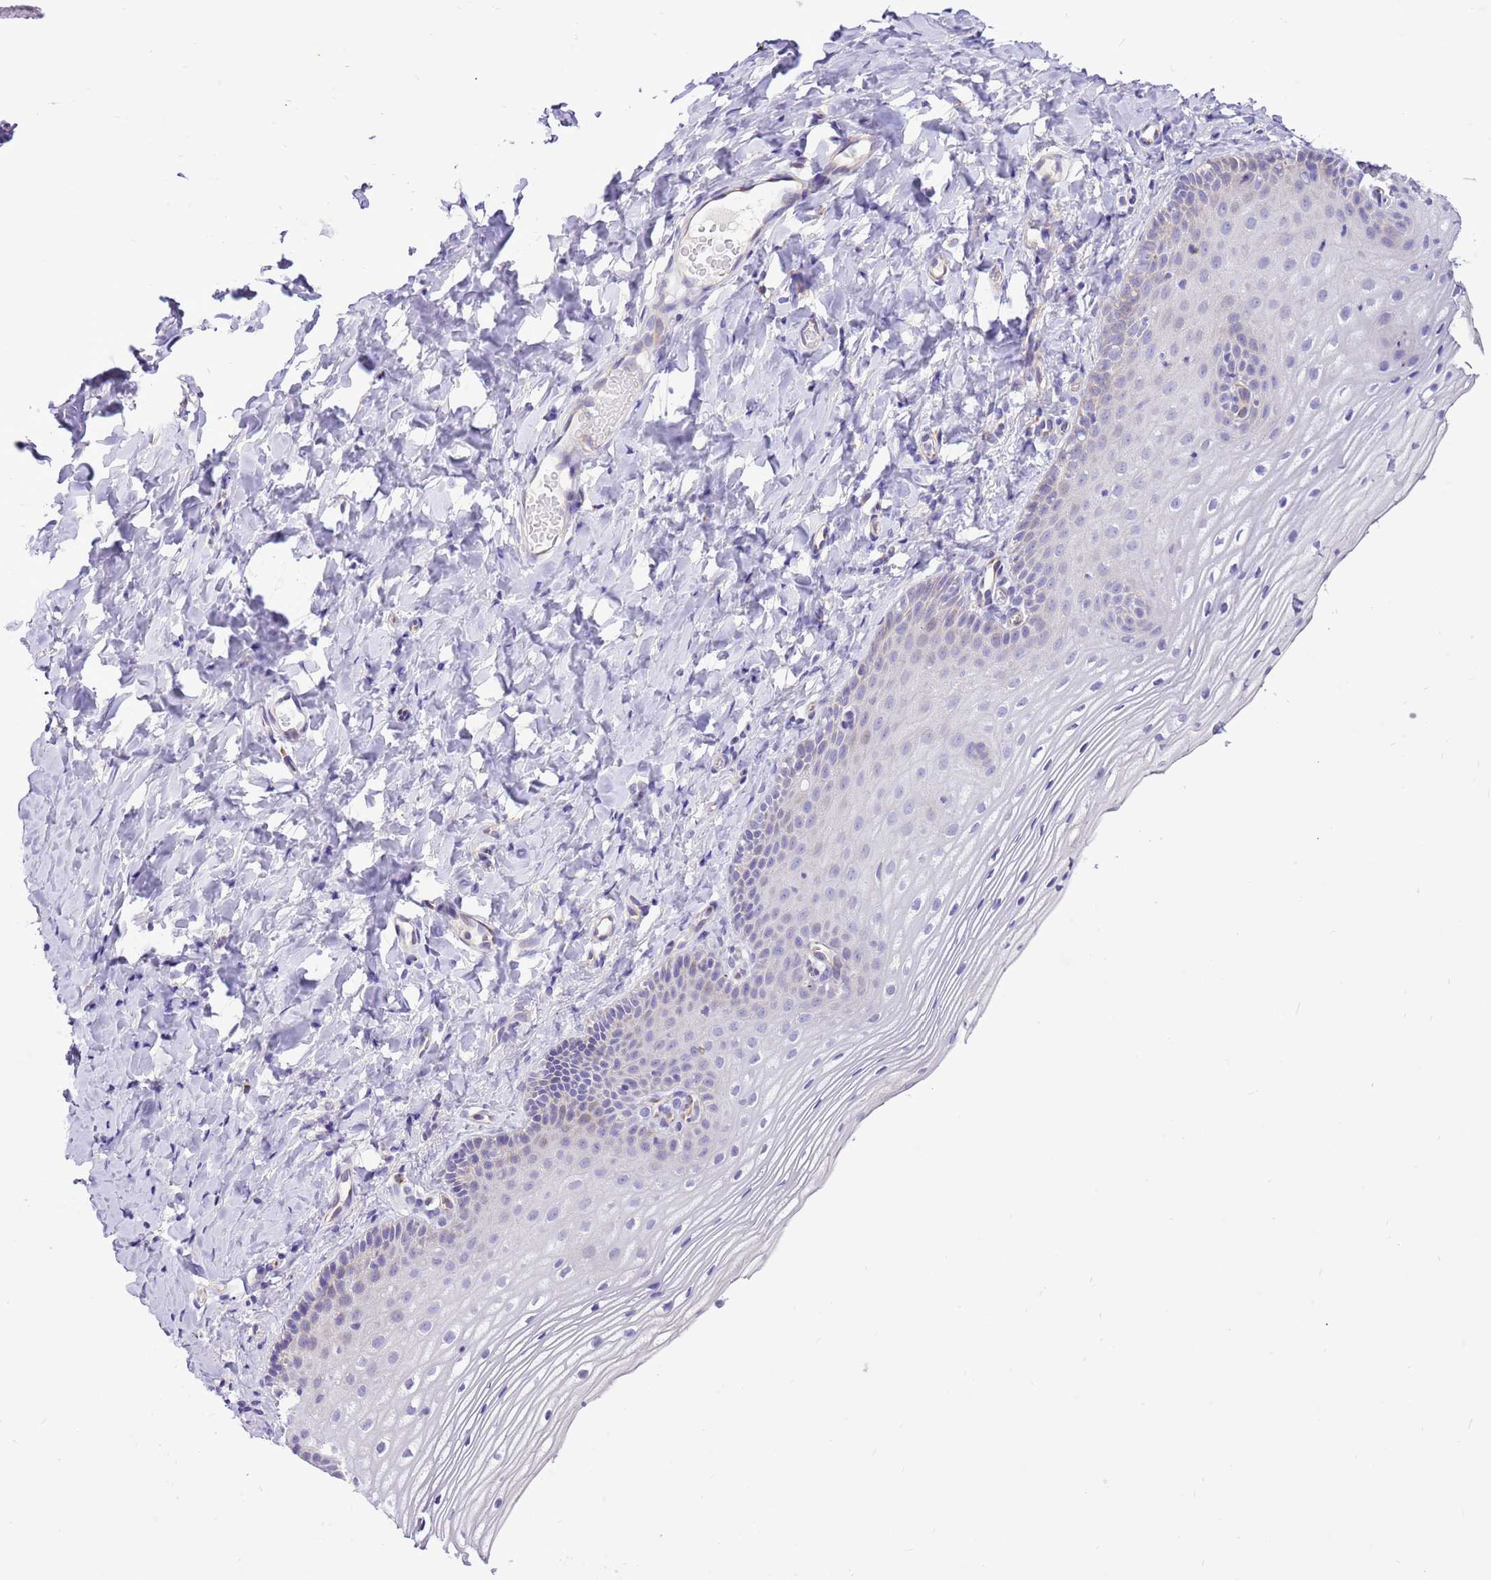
{"staining": {"intensity": "negative", "quantity": "none", "location": "none"}, "tissue": "vagina", "cell_type": "Squamous epithelial cells", "image_type": "normal", "snomed": [{"axis": "morphology", "description": "Normal tissue, NOS"}, {"axis": "topography", "description": "Vagina"}], "caption": "Protein analysis of unremarkable vagina demonstrates no significant expression in squamous epithelial cells.", "gene": "COX17", "patient": {"sex": "female", "age": 60}}